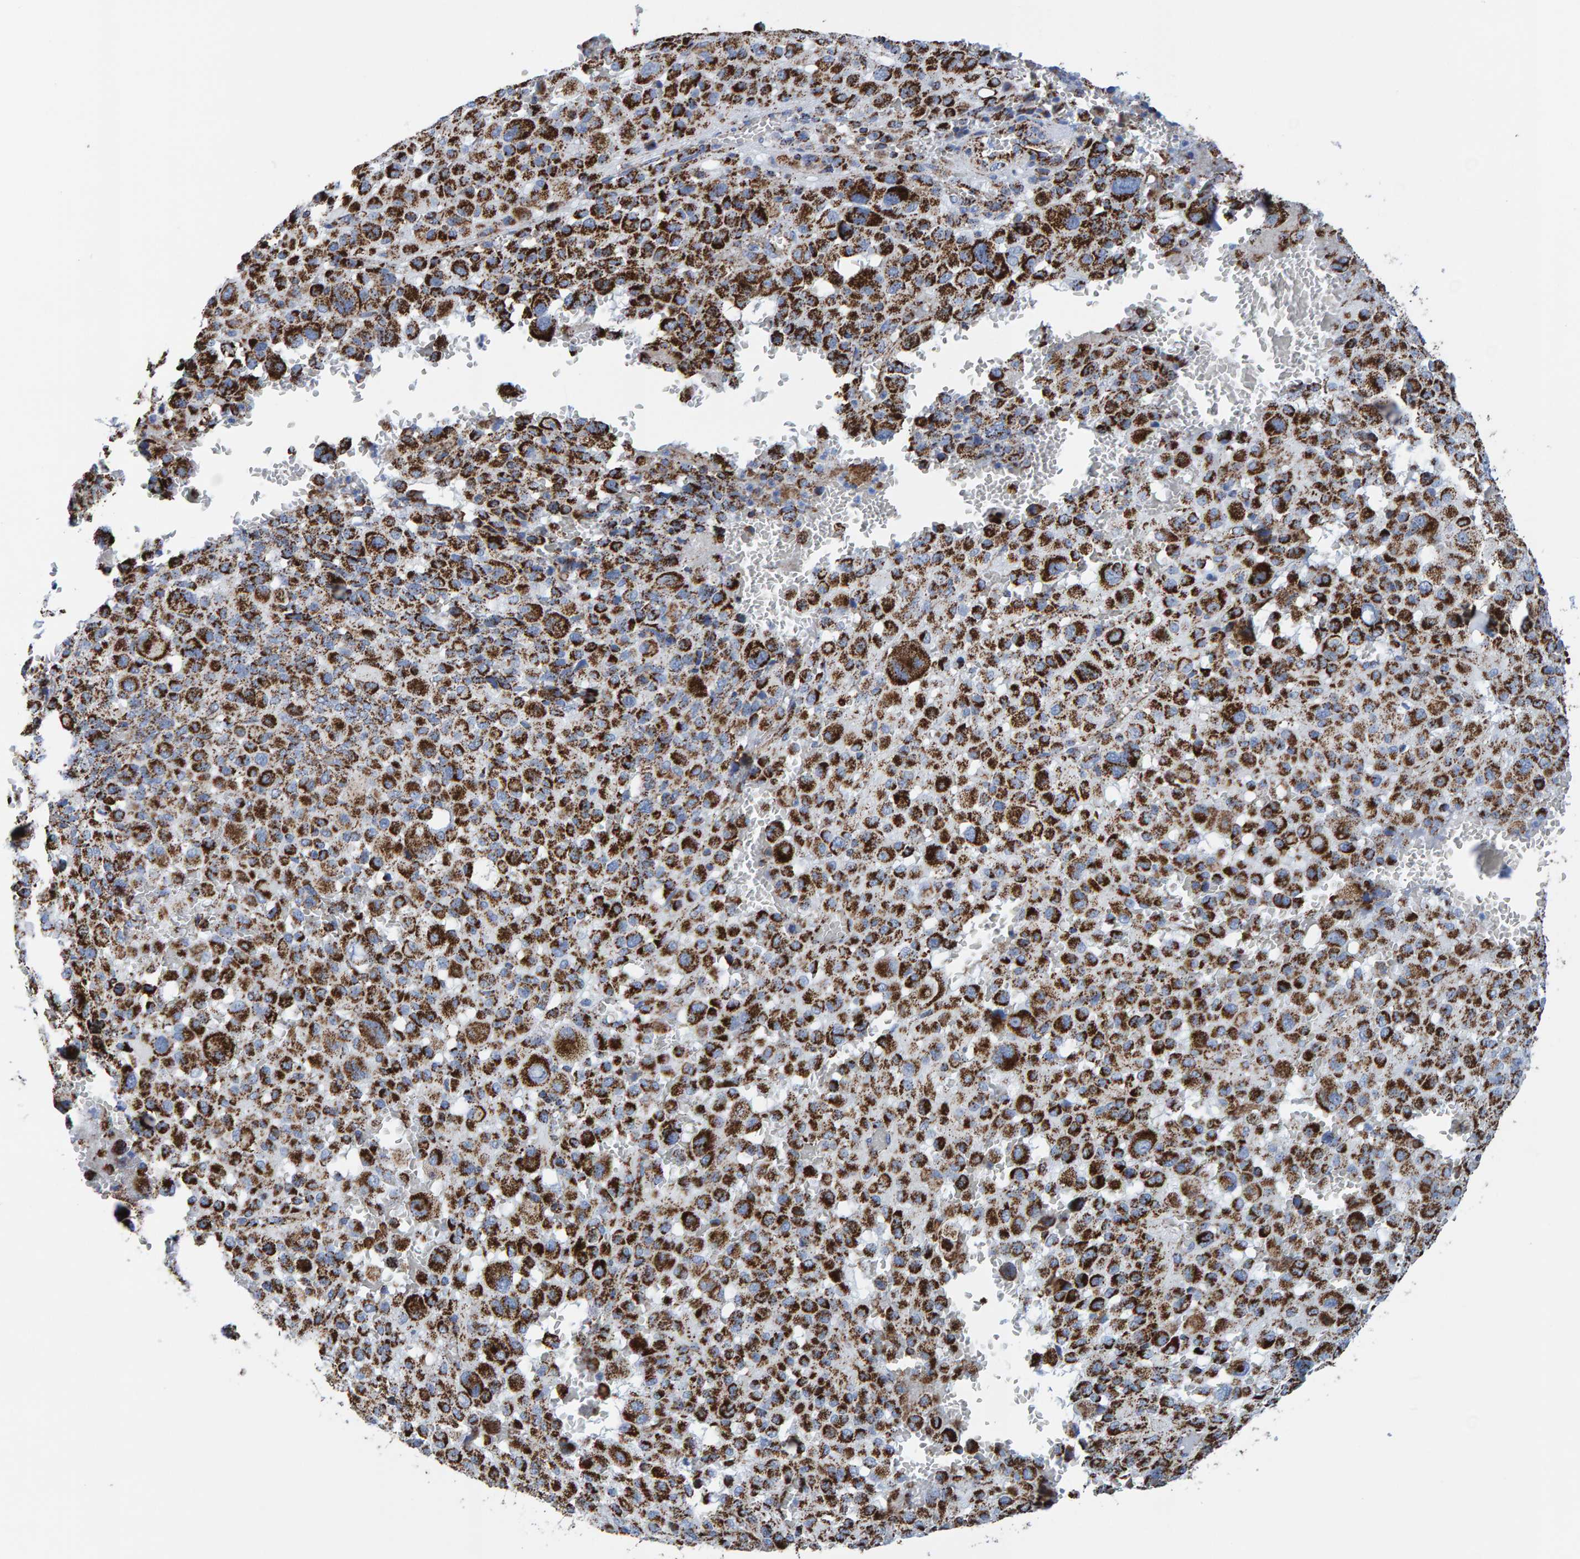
{"staining": {"intensity": "strong", "quantity": ">75%", "location": "cytoplasmic/membranous"}, "tissue": "melanoma", "cell_type": "Tumor cells", "image_type": "cancer", "snomed": [{"axis": "morphology", "description": "Malignant melanoma, Metastatic site"}, {"axis": "topography", "description": "Skin"}], "caption": "High-power microscopy captured an immunohistochemistry (IHC) micrograph of melanoma, revealing strong cytoplasmic/membranous positivity in approximately >75% of tumor cells.", "gene": "ENSG00000262660", "patient": {"sex": "female", "age": 74}}